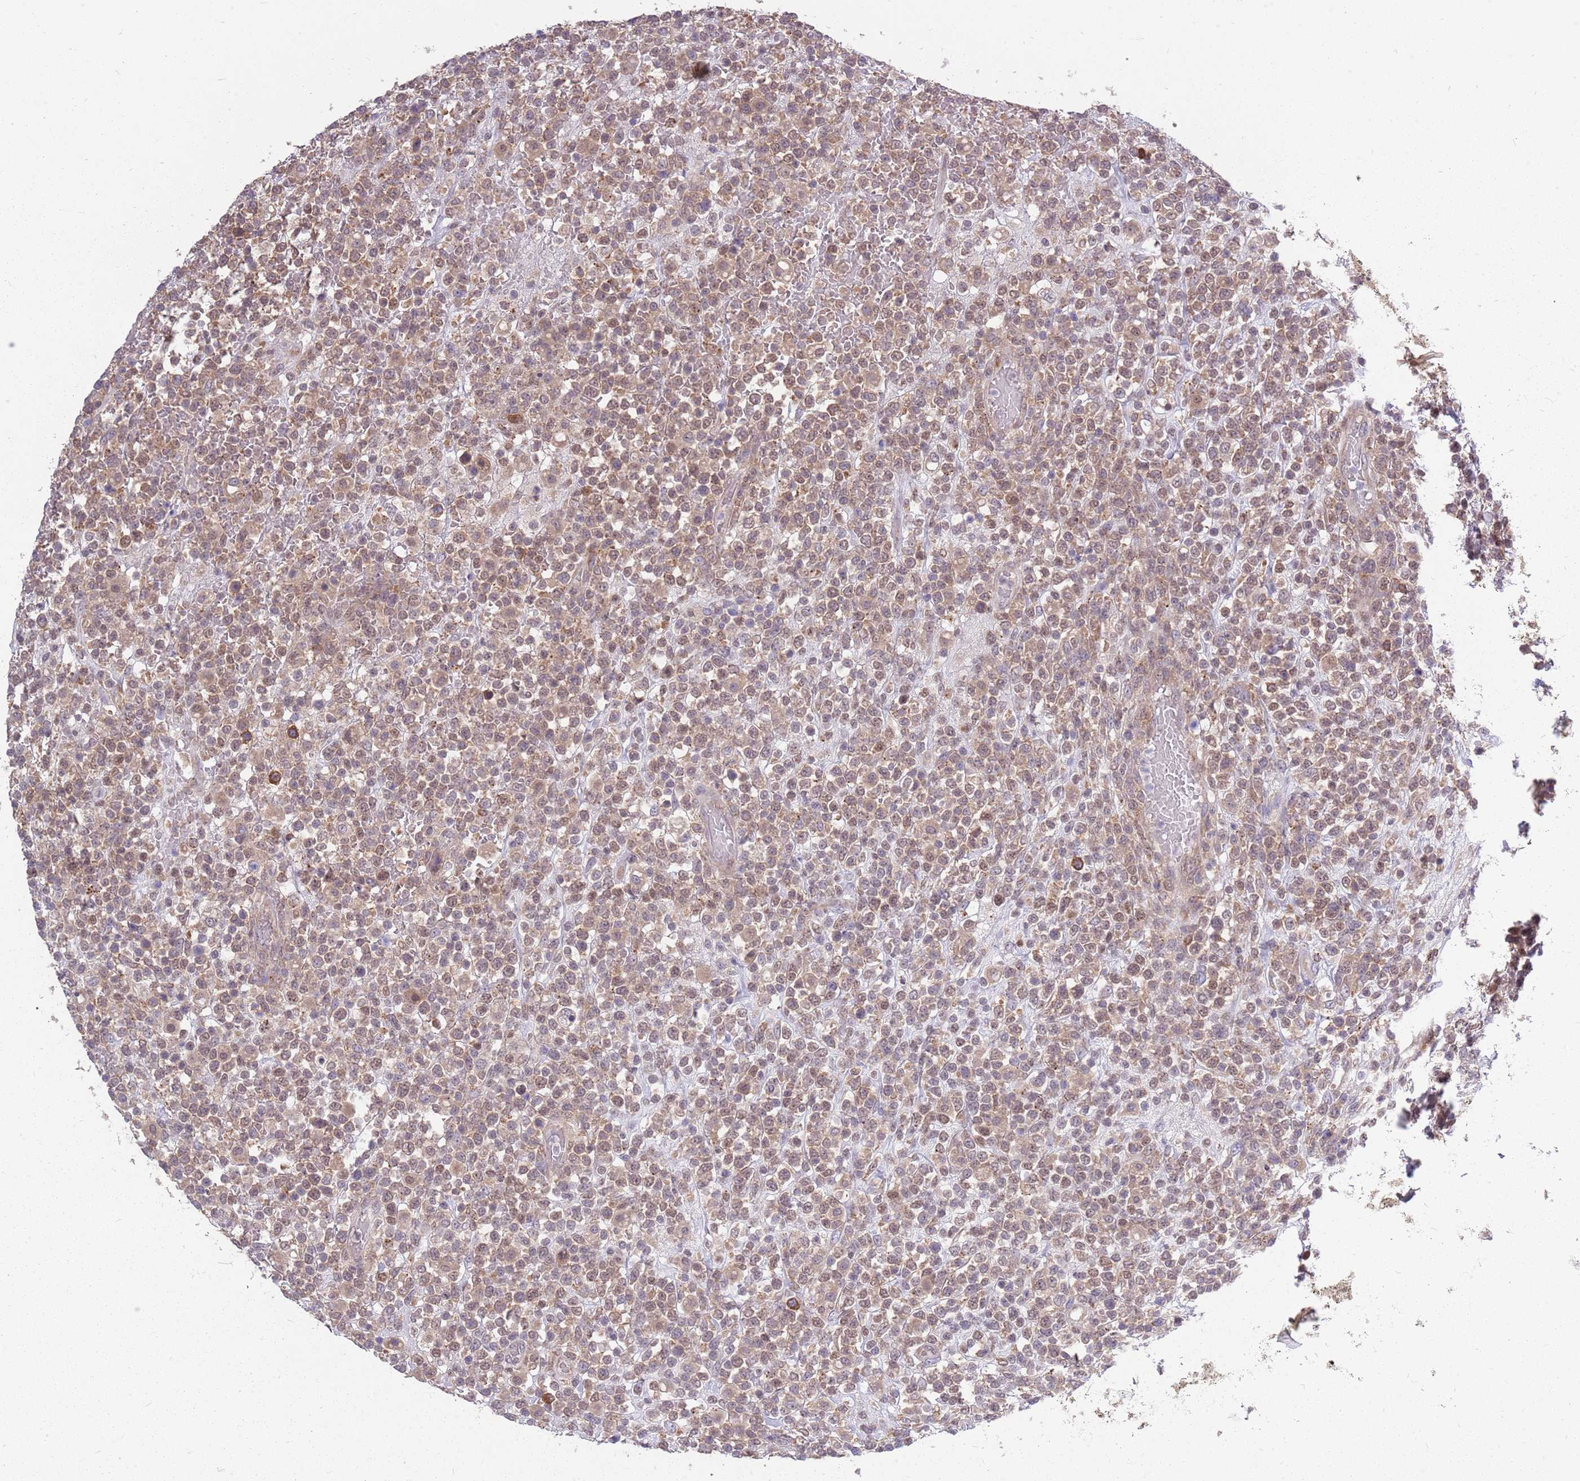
{"staining": {"intensity": "moderate", "quantity": ">75%", "location": "cytoplasmic/membranous,nuclear"}, "tissue": "lymphoma", "cell_type": "Tumor cells", "image_type": "cancer", "snomed": [{"axis": "morphology", "description": "Malignant lymphoma, non-Hodgkin's type, High grade"}, {"axis": "topography", "description": "Colon"}], "caption": "High-grade malignant lymphoma, non-Hodgkin's type stained with DAB IHC exhibits medium levels of moderate cytoplasmic/membranous and nuclear expression in approximately >75% of tumor cells.", "gene": "PPP1R27", "patient": {"sex": "female", "age": 53}}